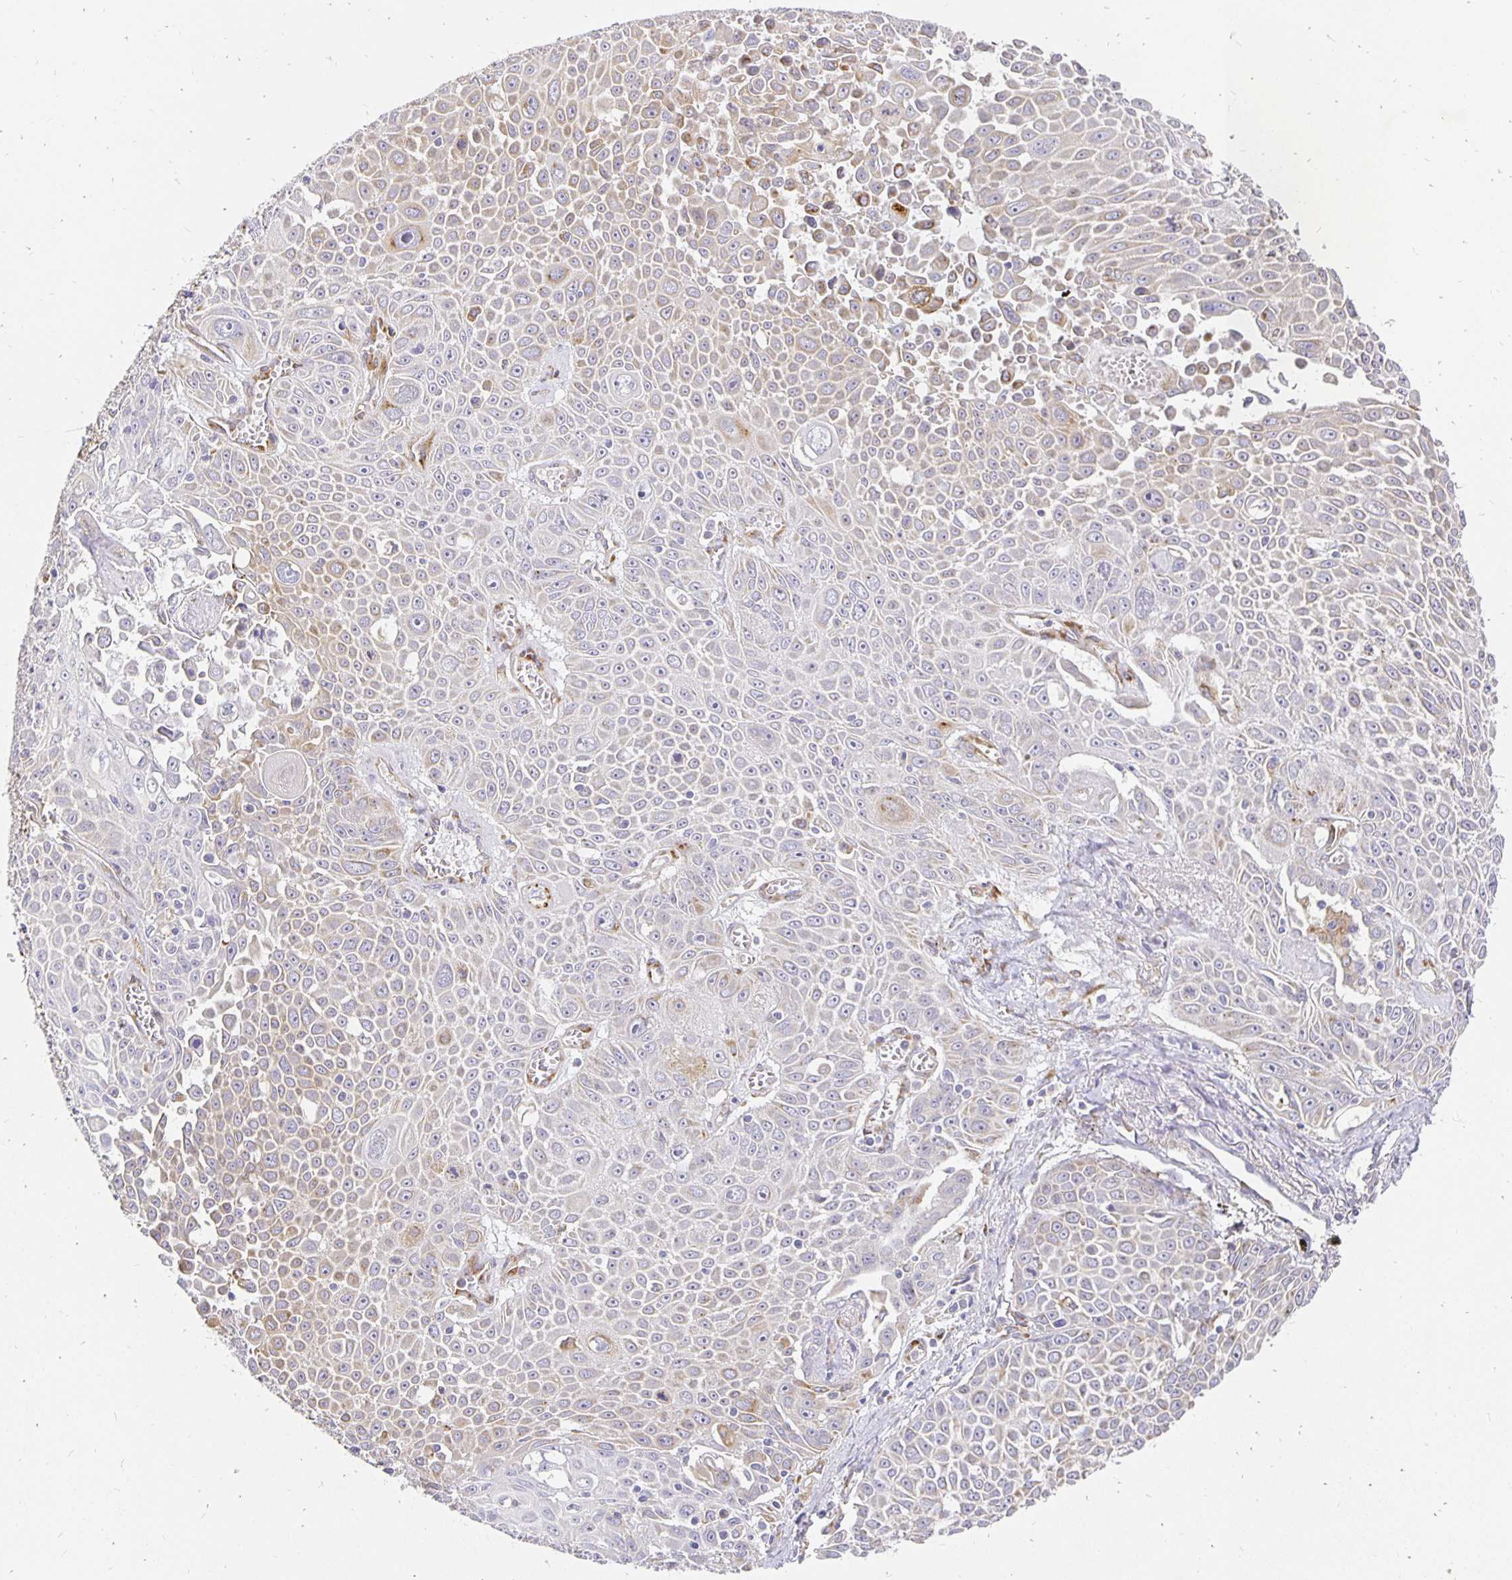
{"staining": {"intensity": "weak", "quantity": "<25%", "location": "cytoplasmic/membranous"}, "tissue": "lung cancer", "cell_type": "Tumor cells", "image_type": "cancer", "snomed": [{"axis": "morphology", "description": "Squamous cell carcinoma, NOS"}, {"axis": "morphology", "description": "Squamous cell carcinoma, metastatic, NOS"}, {"axis": "topography", "description": "Lymph node"}, {"axis": "topography", "description": "Lung"}], "caption": "DAB (3,3'-diaminobenzidine) immunohistochemical staining of human lung metastatic squamous cell carcinoma shows no significant positivity in tumor cells.", "gene": "PLOD1", "patient": {"sex": "female", "age": 62}}